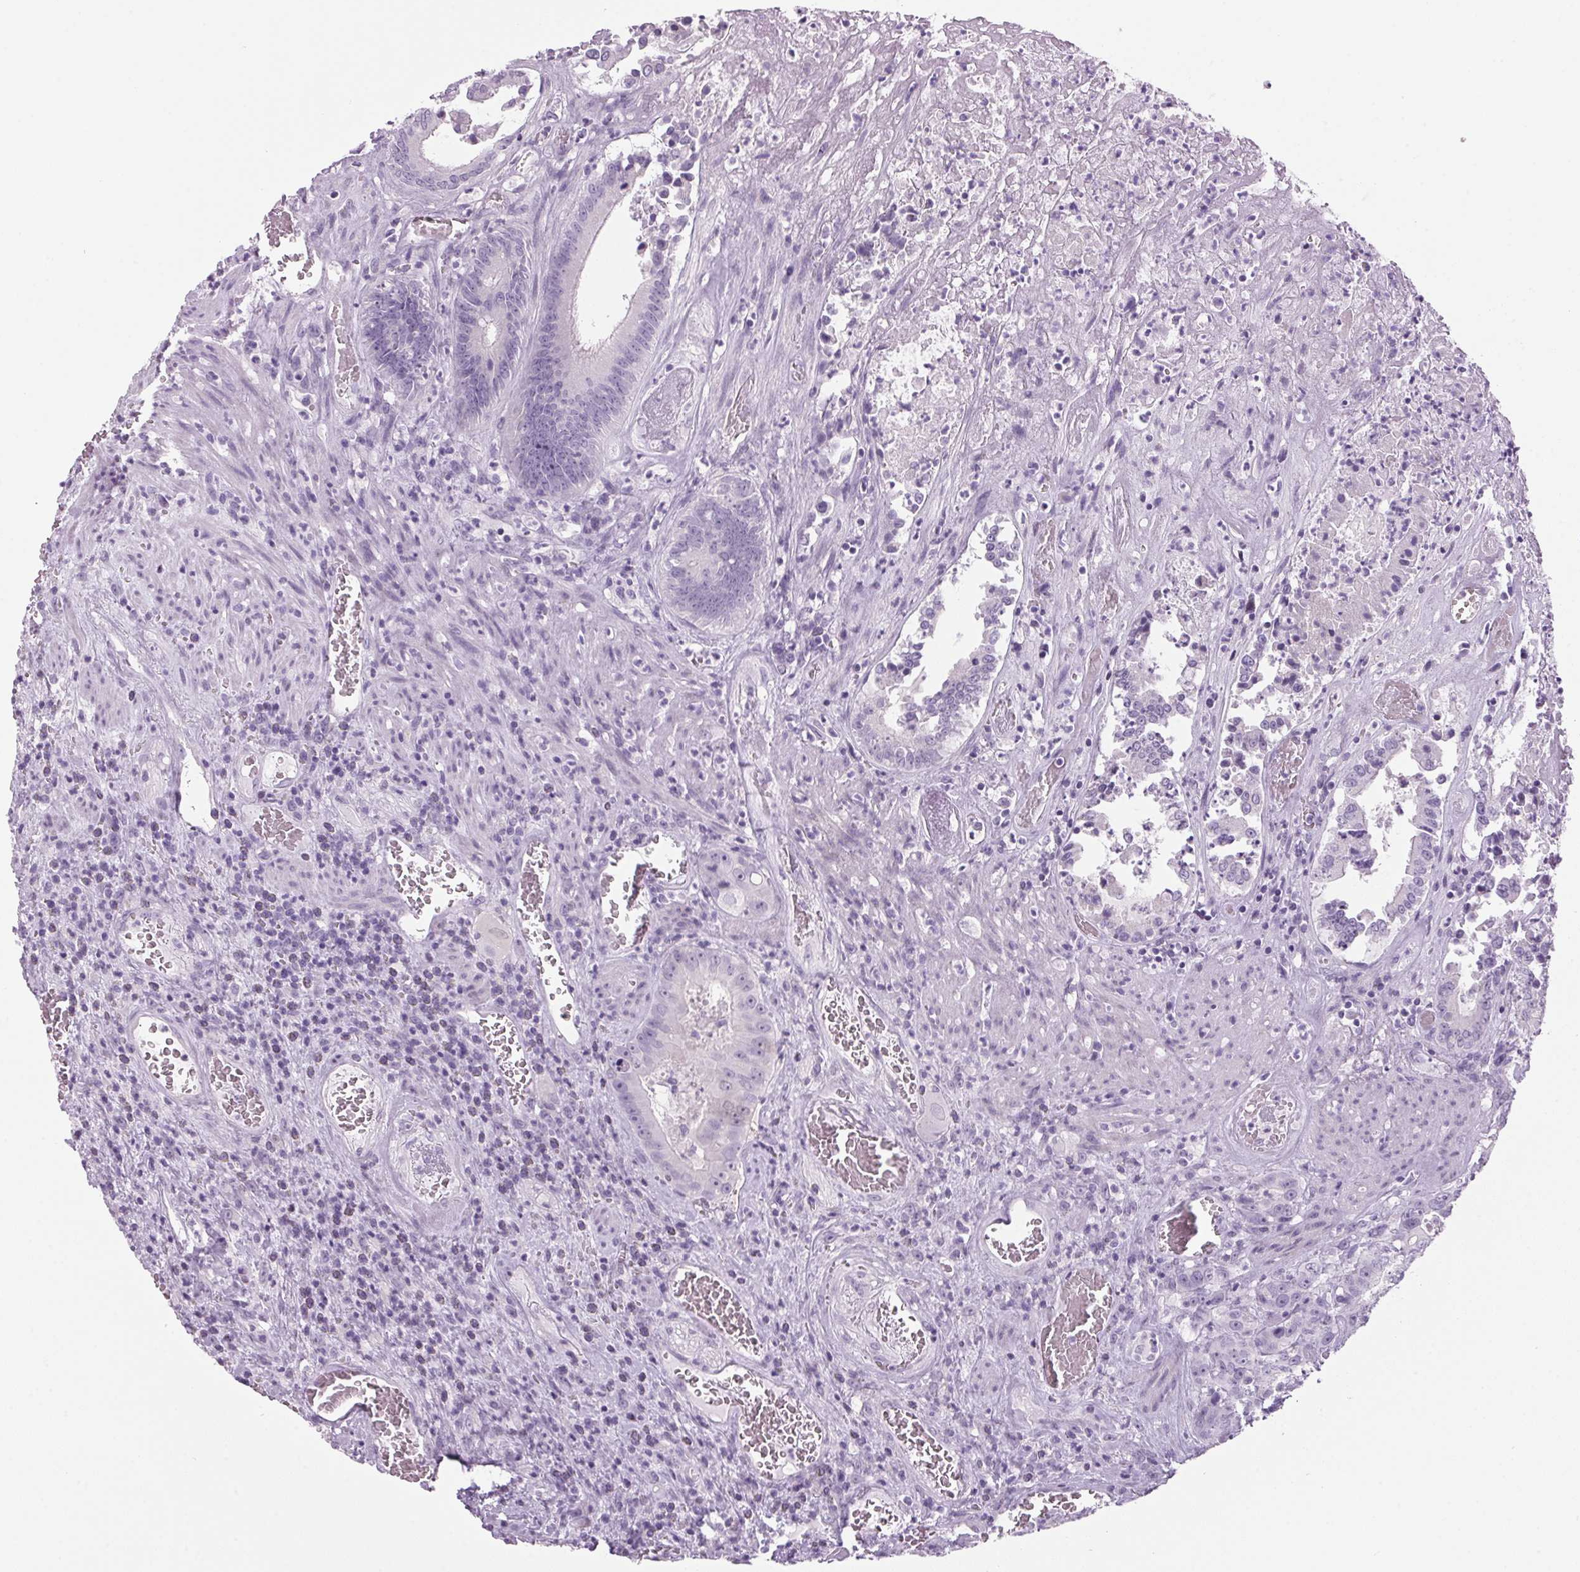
{"staining": {"intensity": "negative", "quantity": "none", "location": "none"}, "tissue": "colorectal cancer", "cell_type": "Tumor cells", "image_type": "cancer", "snomed": [{"axis": "morphology", "description": "Adenocarcinoma, NOS"}, {"axis": "topography", "description": "Rectum"}], "caption": "Immunohistochemistry (IHC) micrograph of human colorectal adenocarcinoma stained for a protein (brown), which displays no positivity in tumor cells.", "gene": "PPP1R1A", "patient": {"sex": "female", "age": 62}}